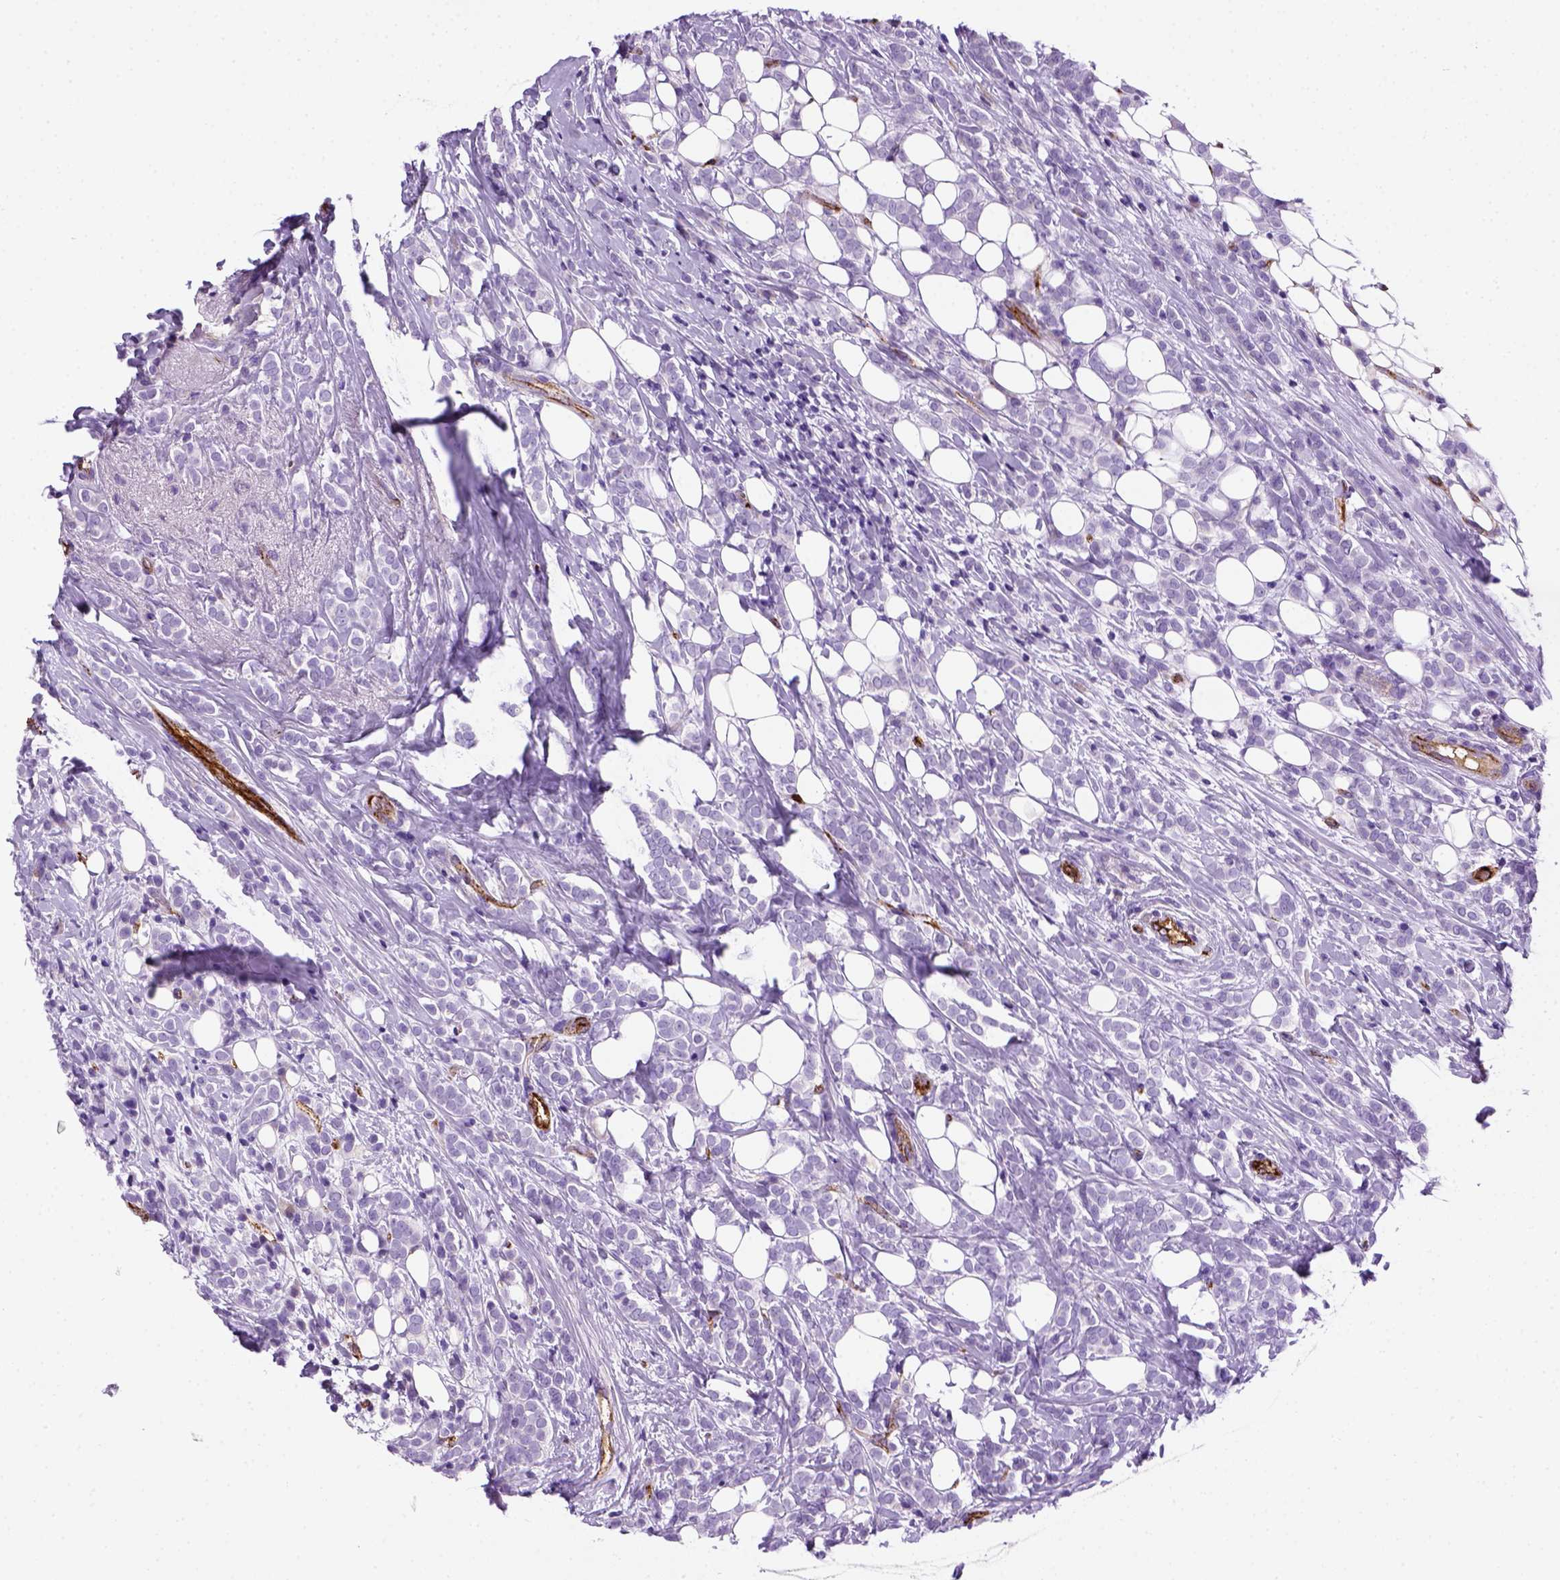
{"staining": {"intensity": "negative", "quantity": "none", "location": "none"}, "tissue": "breast cancer", "cell_type": "Tumor cells", "image_type": "cancer", "snomed": [{"axis": "morphology", "description": "Lobular carcinoma"}, {"axis": "topography", "description": "Breast"}], "caption": "Lobular carcinoma (breast) was stained to show a protein in brown. There is no significant expression in tumor cells.", "gene": "VWF", "patient": {"sex": "female", "age": 49}}